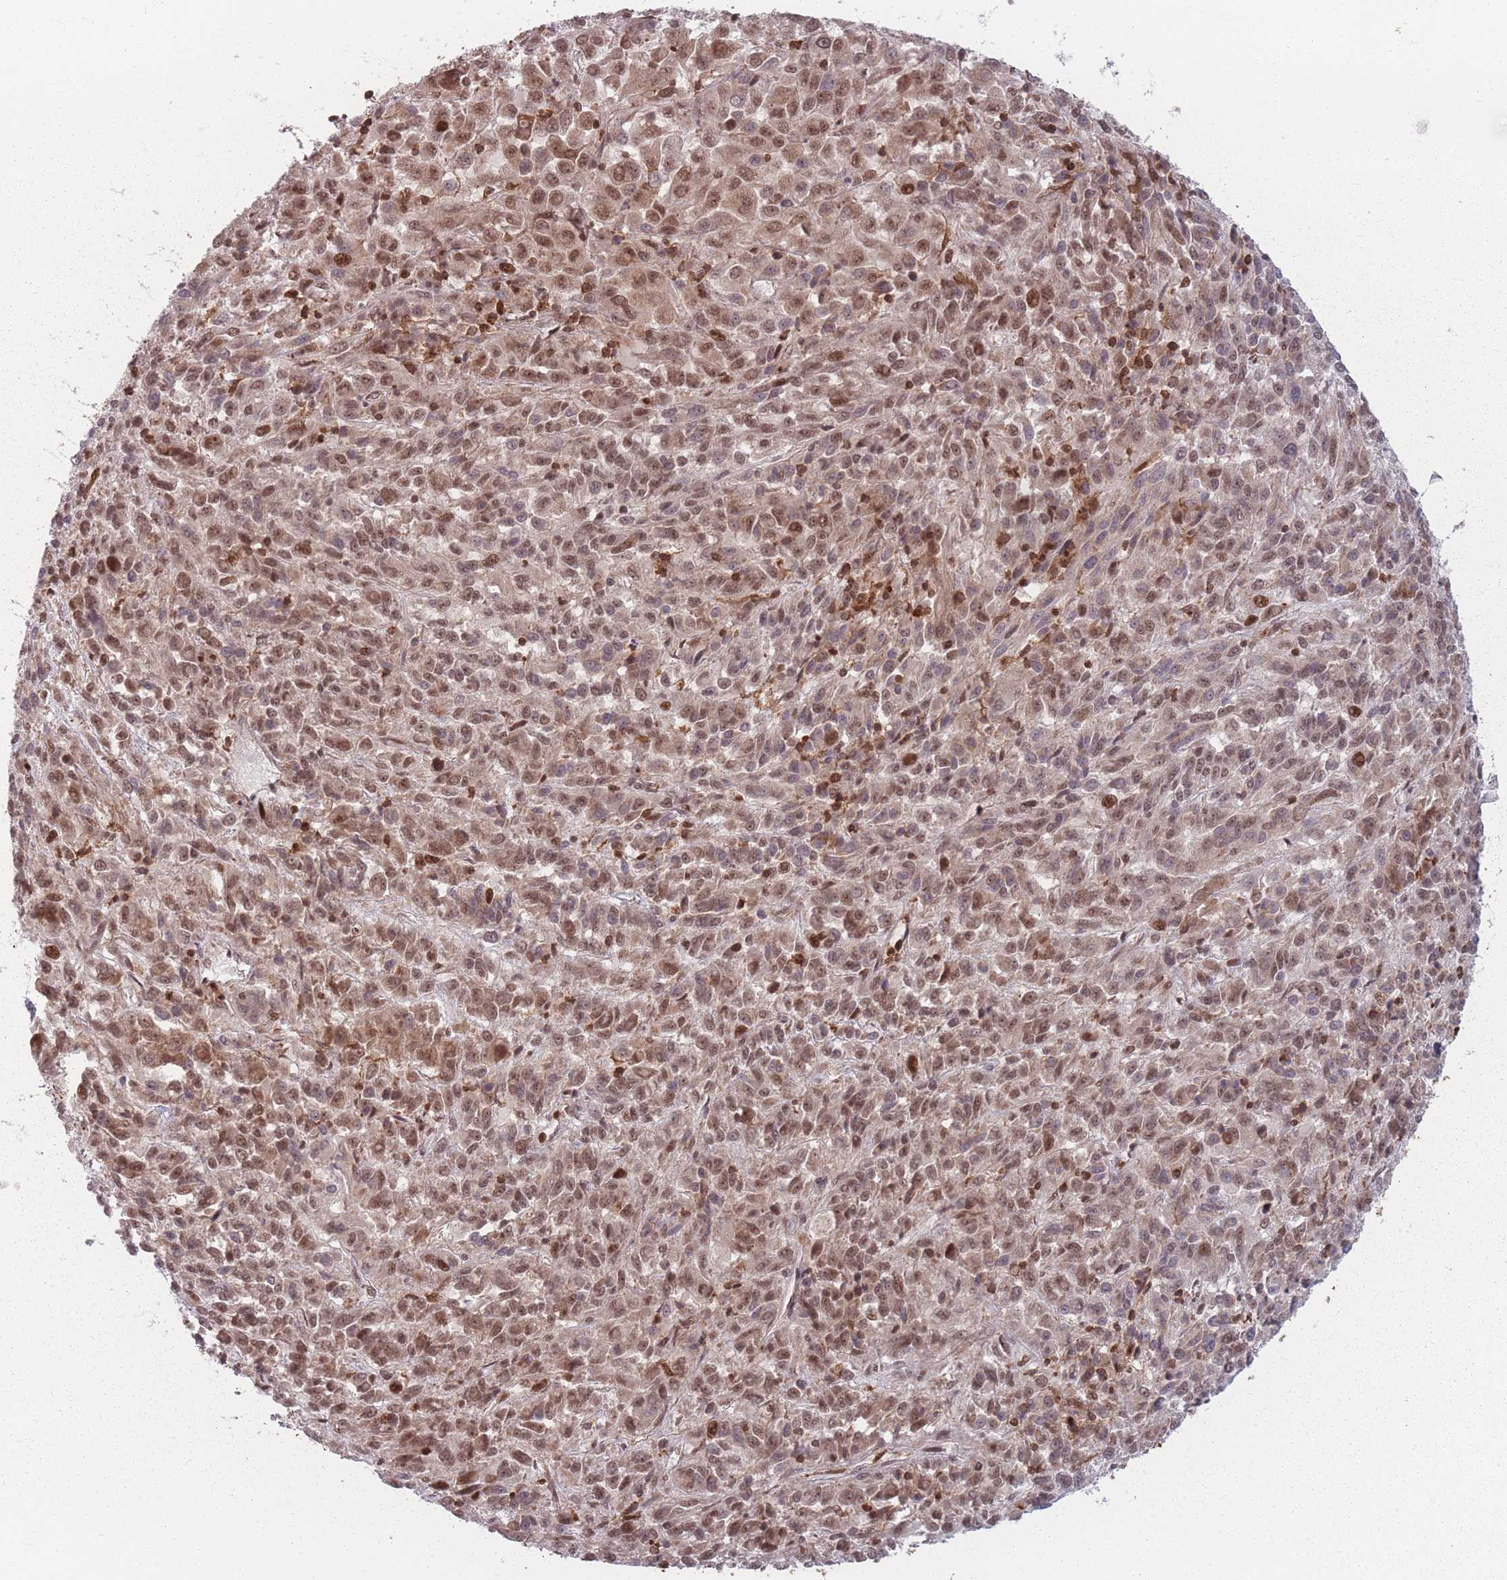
{"staining": {"intensity": "moderate", "quantity": ">75%", "location": "nuclear"}, "tissue": "melanoma", "cell_type": "Tumor cells", "image_type": "cancer", "snomed": [{"axis": "morphology", "description": "Malignant melanoma, Metastatic site"}, {"axis": "topography", "description": "Lung"}], "caption": "Tumor cells demonstrate medium levels of moderate nuclear staining in about >75% of cells in human melanoma. The staining is performed using DAB (3,3'-diaminobenzidine) brown chromogen to label protein expression. The nuclei are counter-stained blue using hematoxylin.", "gene": "WDR55", "patient": {"sex": "male", "age": 64}}